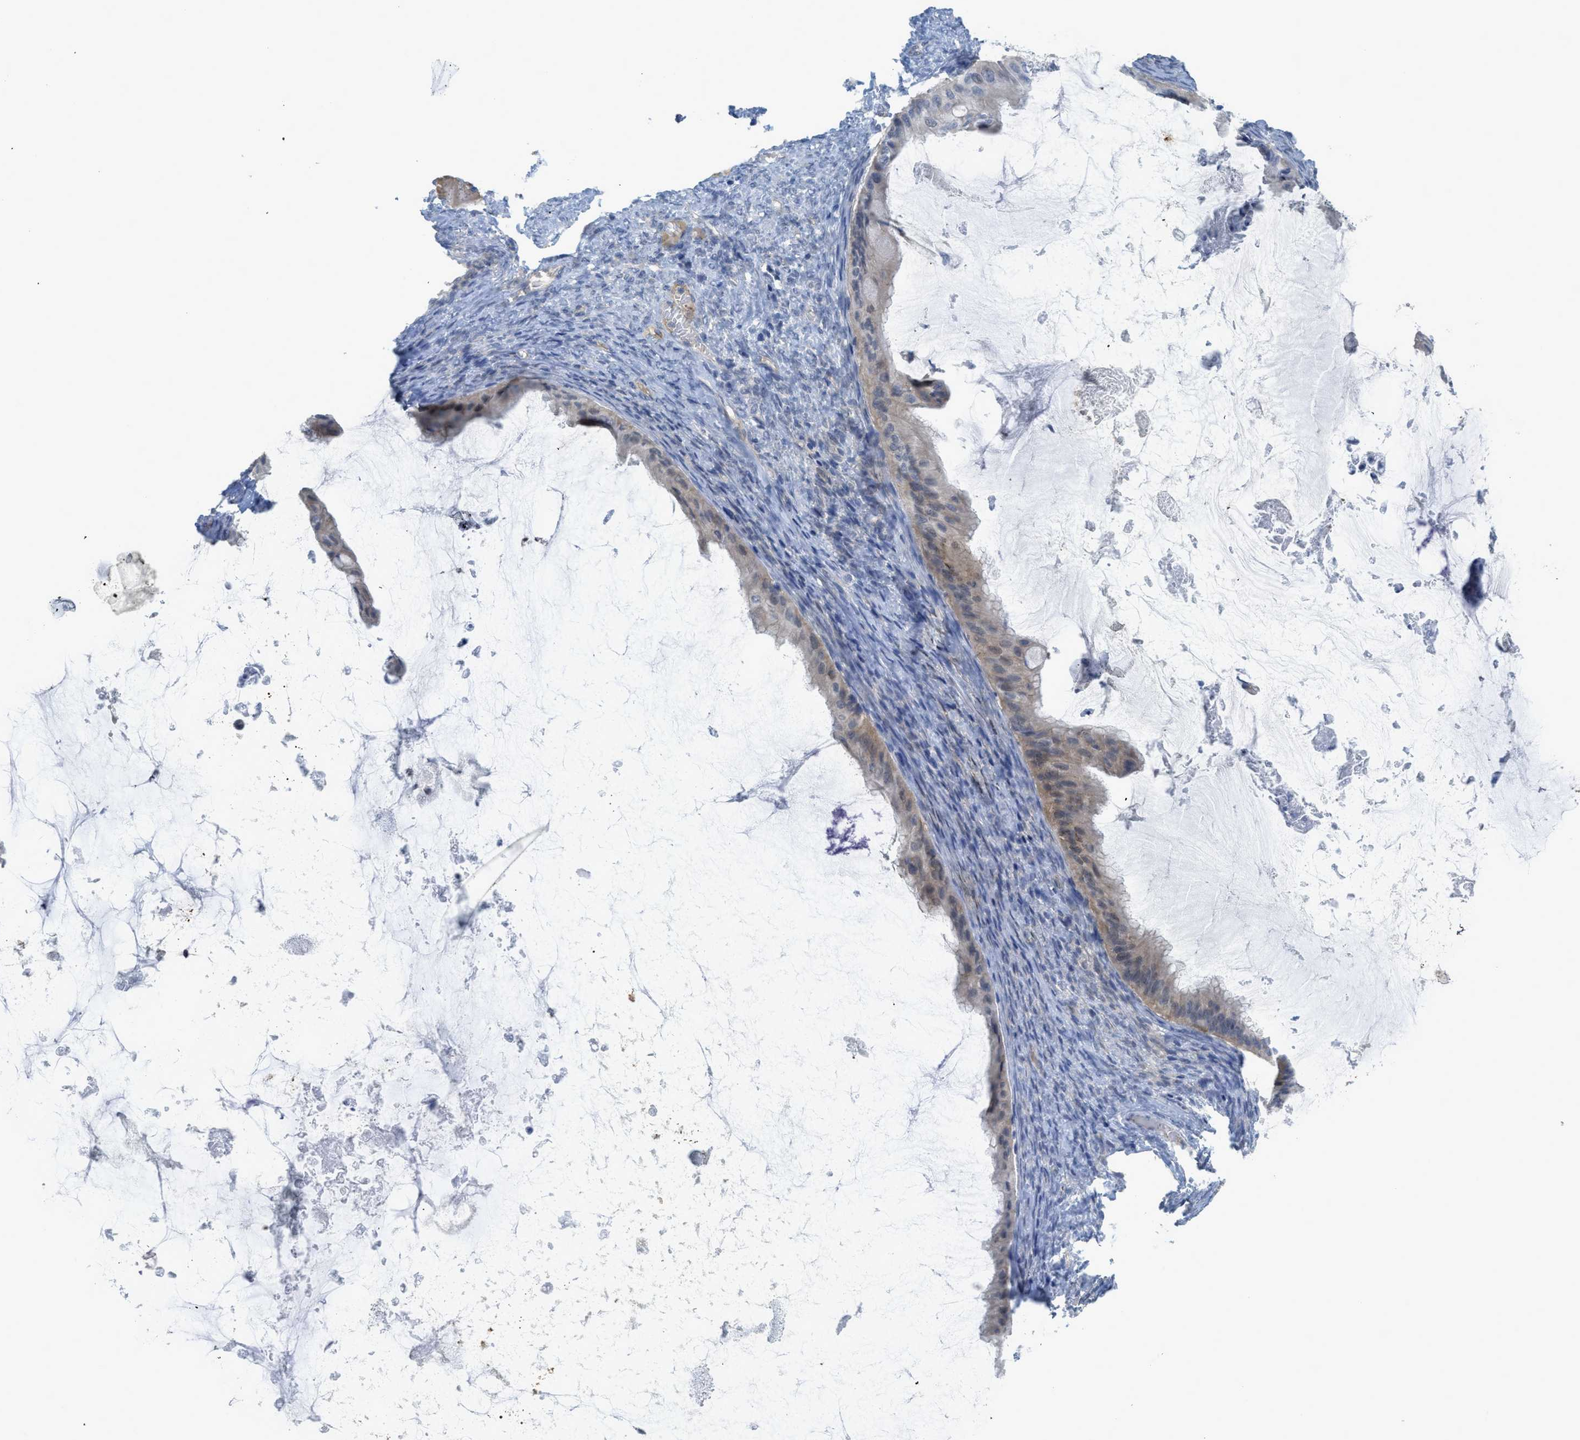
{"staining": {"intensity": "weak", "quantity": "25%-75%", "location": "cytoplasmic/membranous"}, "tissue": "ovarian cancer", "cell_type": "Tumor cells", "image_type": "cancer", "snomed": [{"axis": "morphology", "description": "Cystadenocarcinoma, mucinous, NOS"}, {"axis": "topography", "description": "Ovary"}], "caption": "The immunohistochemical stain labels weak cytoplasmic/membranous positivity in tumor cells of ovarian cancer tissue. (Stains: DAB (3,3'-diaminobenzidine) in brown, nuclei in blue, Microscopy: brightfield microscopy at high magnification).", "gene": "TNFAIP1", "patient": {"sex": "female", "age": 61}}